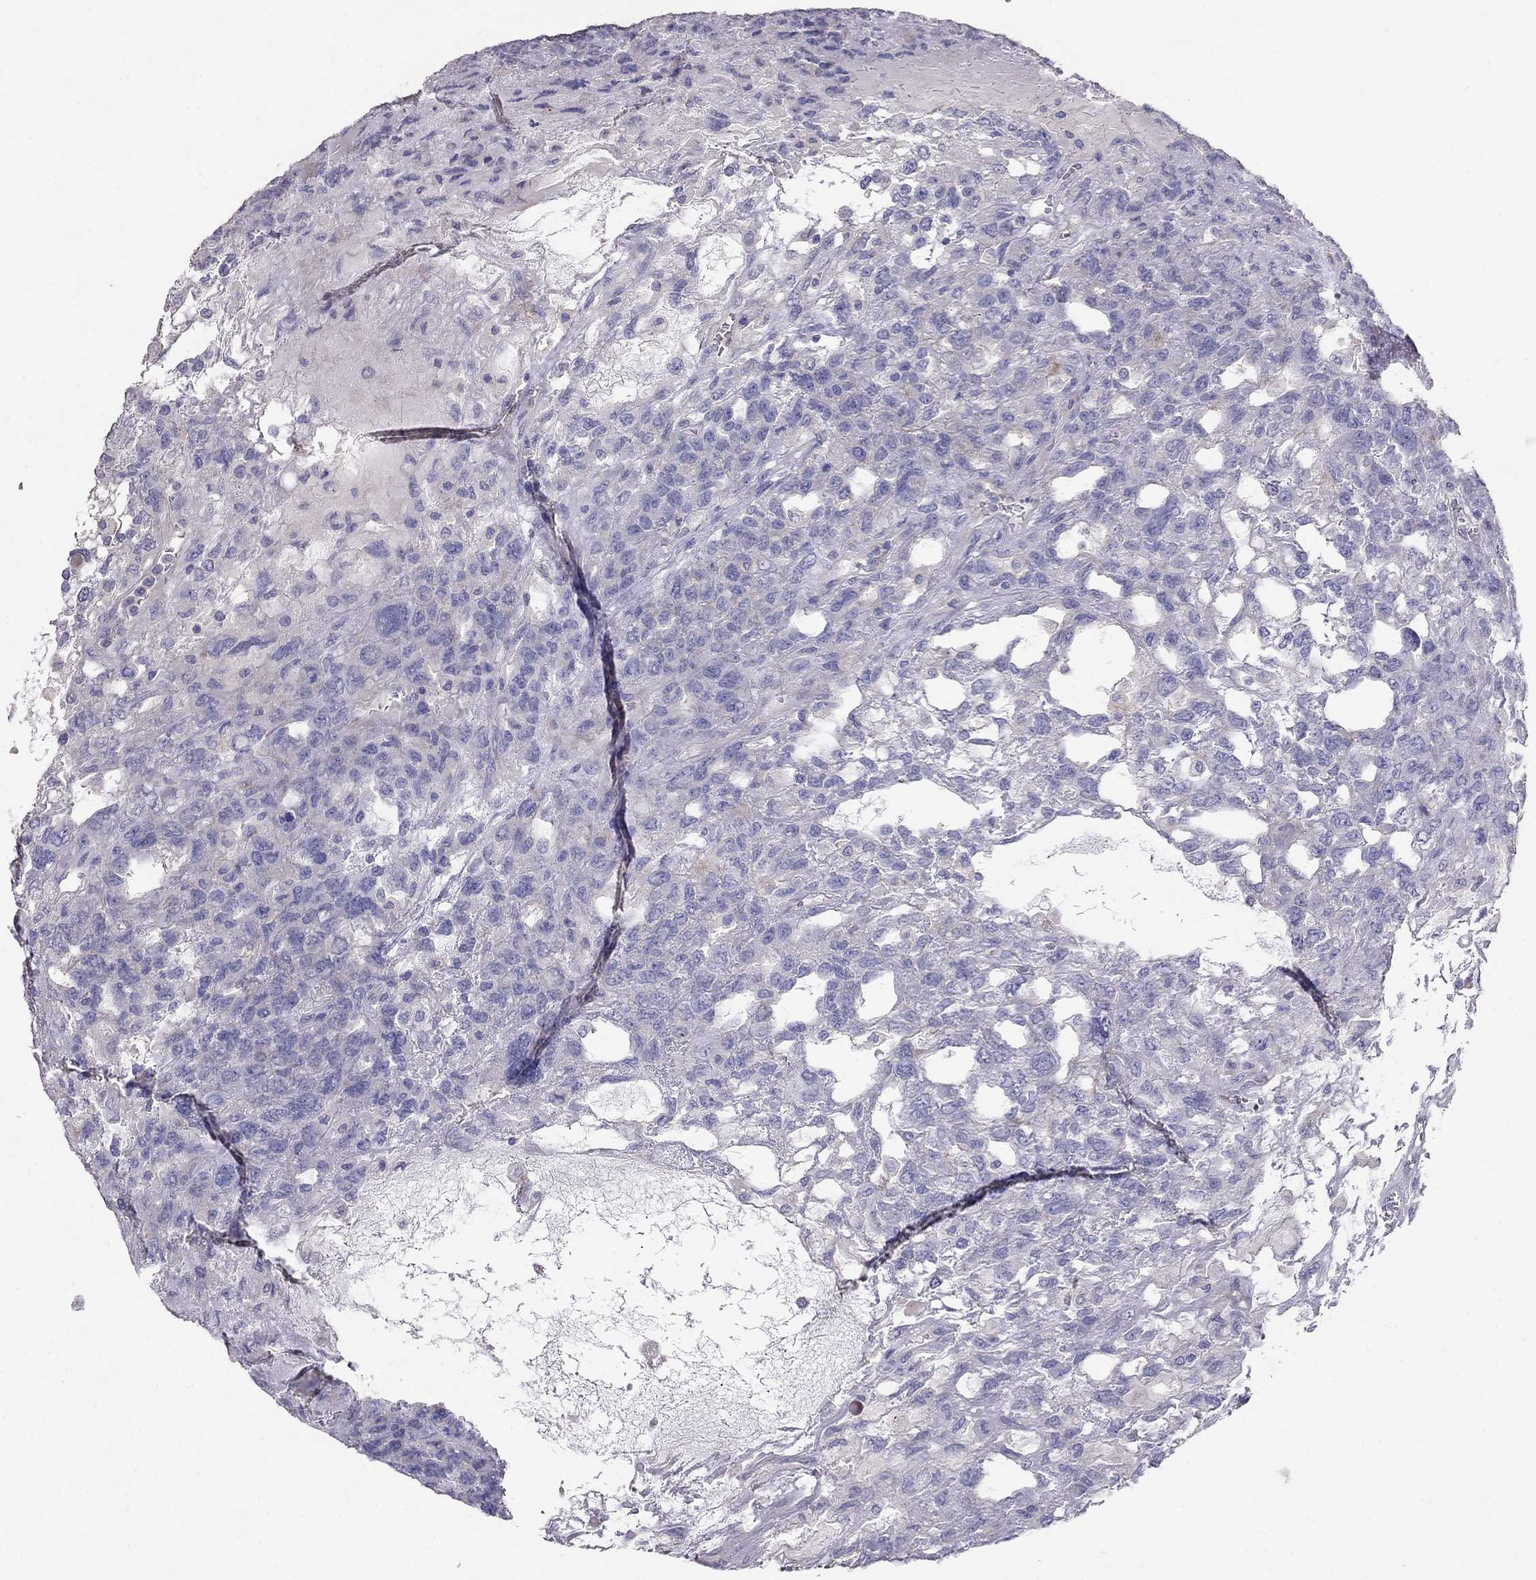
{"staining": {"intensity": "negative", "quantity": "none", "location": "none"}, "tissue": "testis cancer", "cell_type": "Tumor cells", "image_type": "cancer", "snomed": [{"axis": "morphology", "description": "Seminoma, NOS"}, {"axis": "topography", "description": "Testis"}], "caption": "Tumor cells show no significant expression in testis cancer (seminoma).", "gene": "LY6H", "patient": {"sex": "male", "age": 52}}